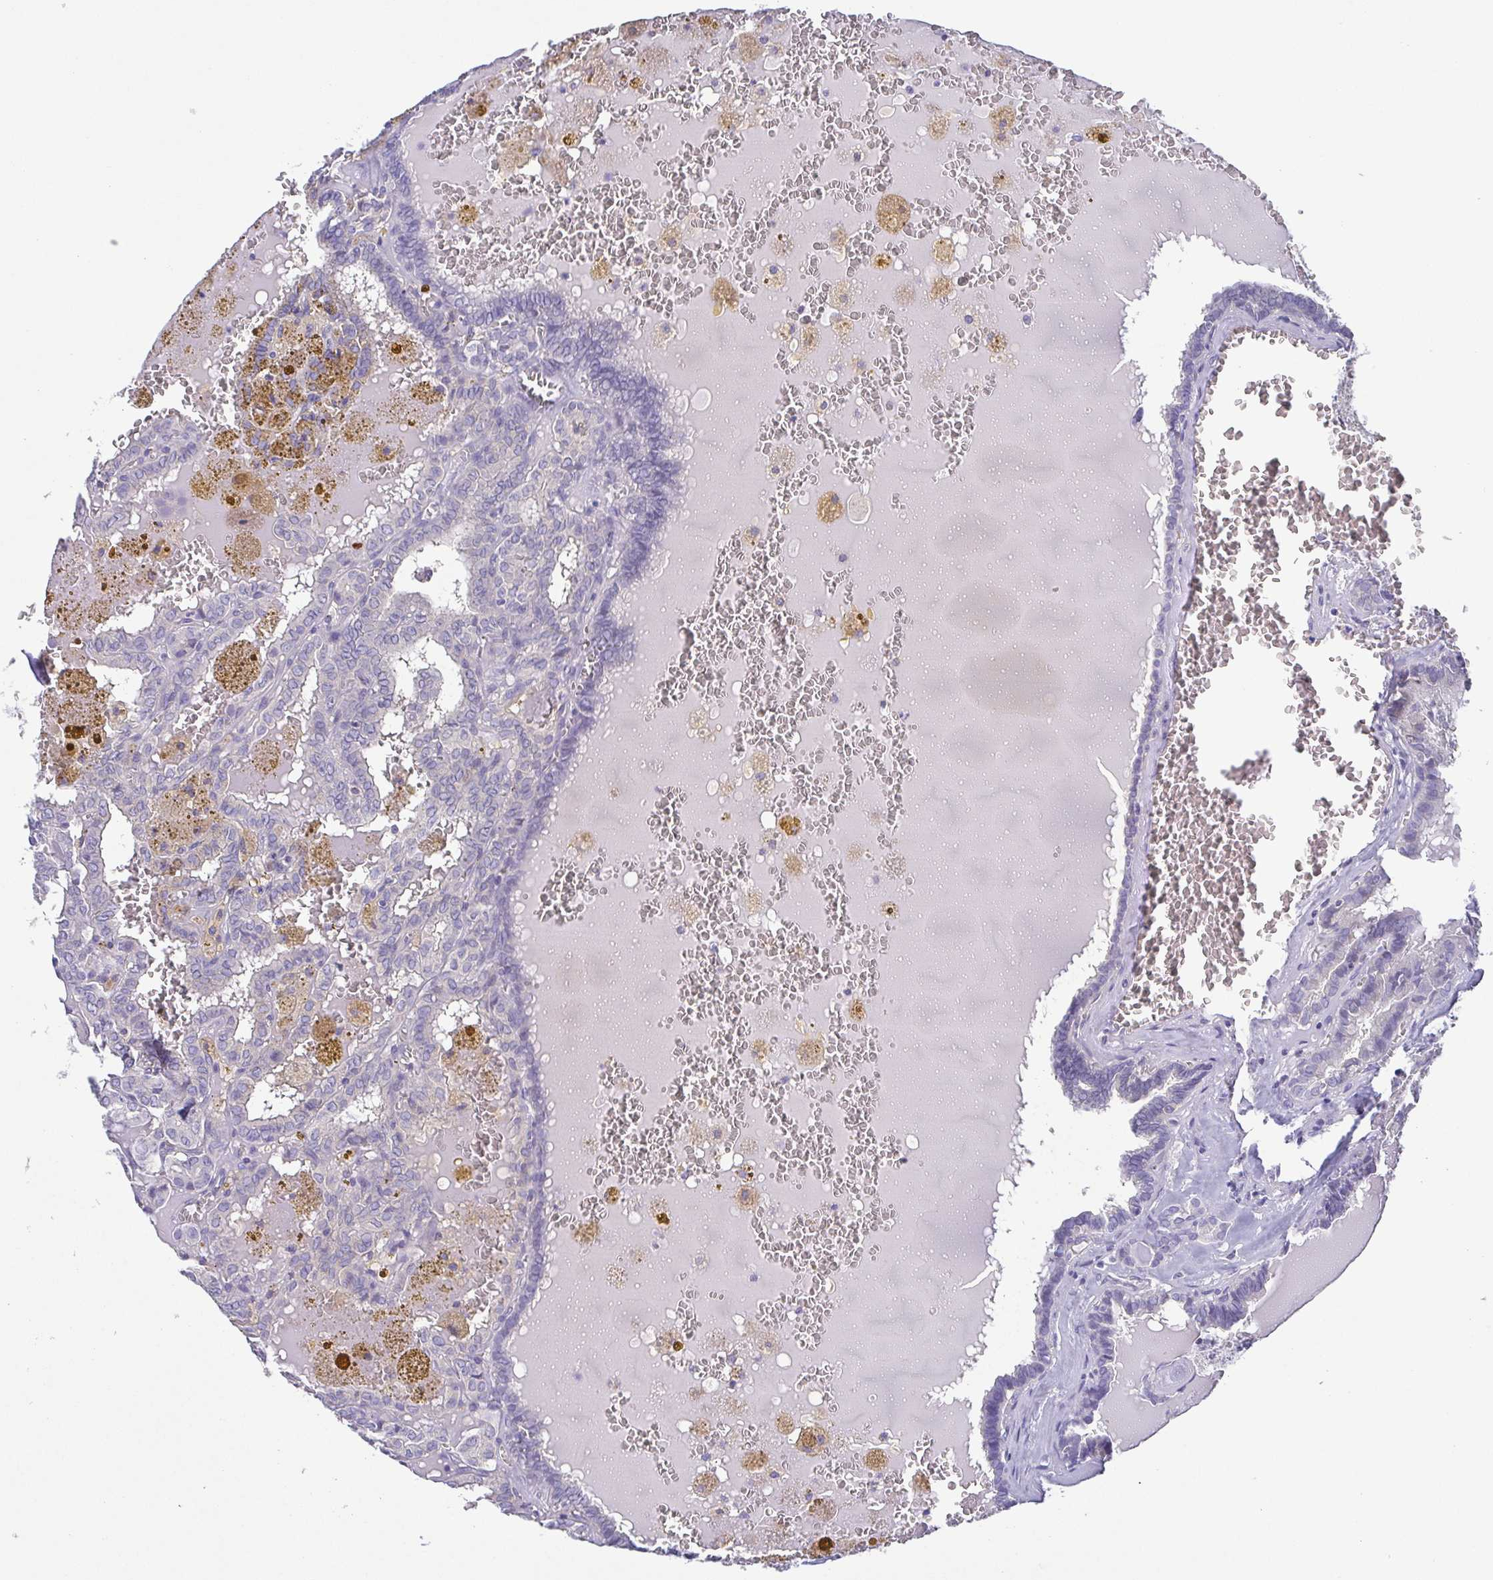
{"staining": {"intensity": "negative", "quantity": "none", "location": "none"}, "tissue": "thyroid cancer", "cell_type": "Tumor cells", "image_type": "cancer", "snomed": [{"axis": "morphology", "description": "Papillary adenocarcinoma, NOS"}, {"axis": "topography", "description": "Thyroid gland"}], "caption": "There is no significant expression in tumor cells of thyroid papillary adenocarcinoma.", "gene": "PKDREJ", "patient": {"sex": "female", "age": 39}}